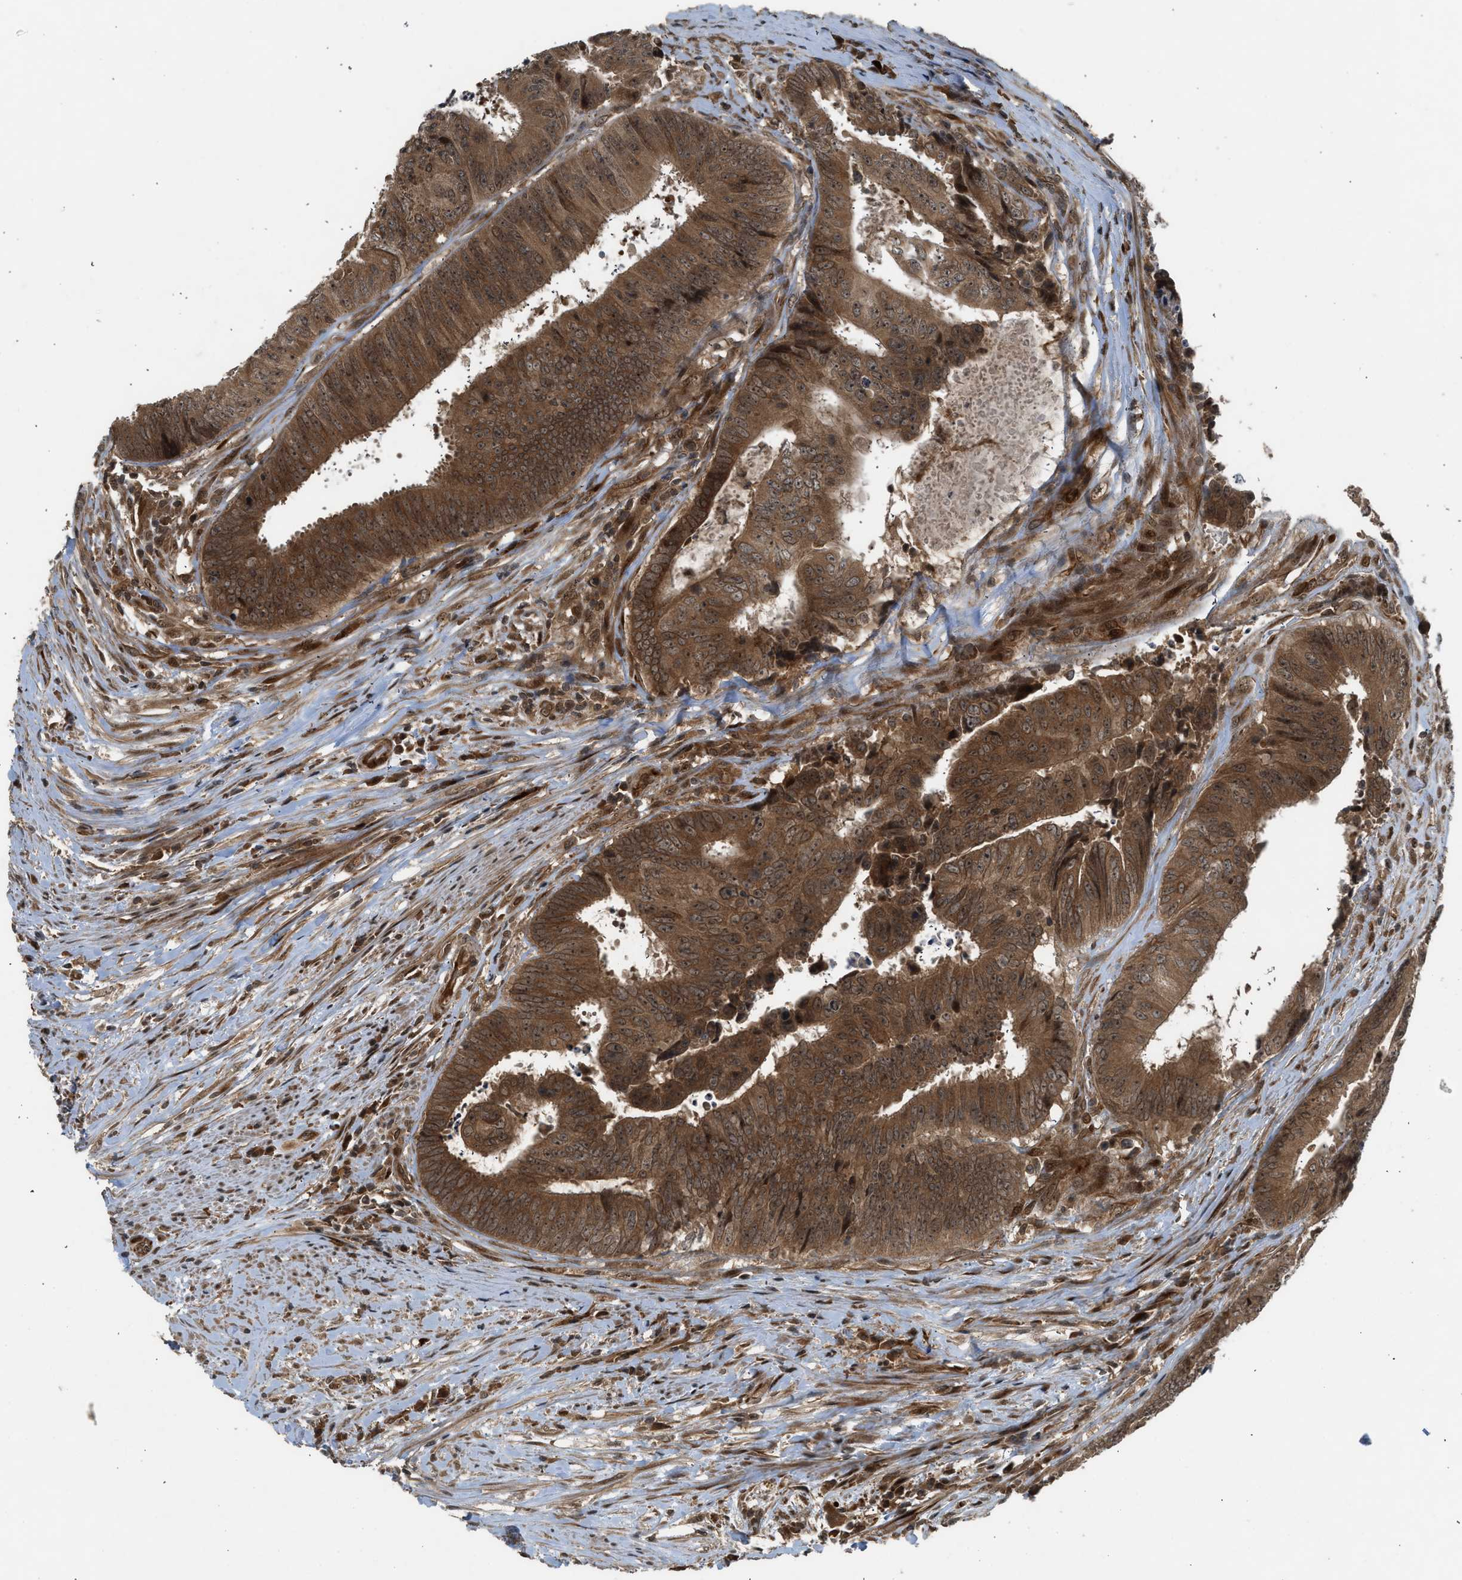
{"staining": {"intensity": "strong", "quantity": ">75%", "location": "cytoplasmic/membranous"}, "tissue": "colorectal cancer", "cell_type": "Tumor cells", "image_type": "cancer", "snomed": [{"axis": "morphology", "description": "Adenocarcinoma, NOS"}, {"axis": "topography", "description": "Rectum"}], "caption": "Human colorectal cancer (adenocarcinoma) stained with a brown dye displays strong cytoplasmic/membranous positive staining in approximately >75% of tumor cells.", "gene": "TXNL1", "patient": {"sex": "male", "age": 72}}